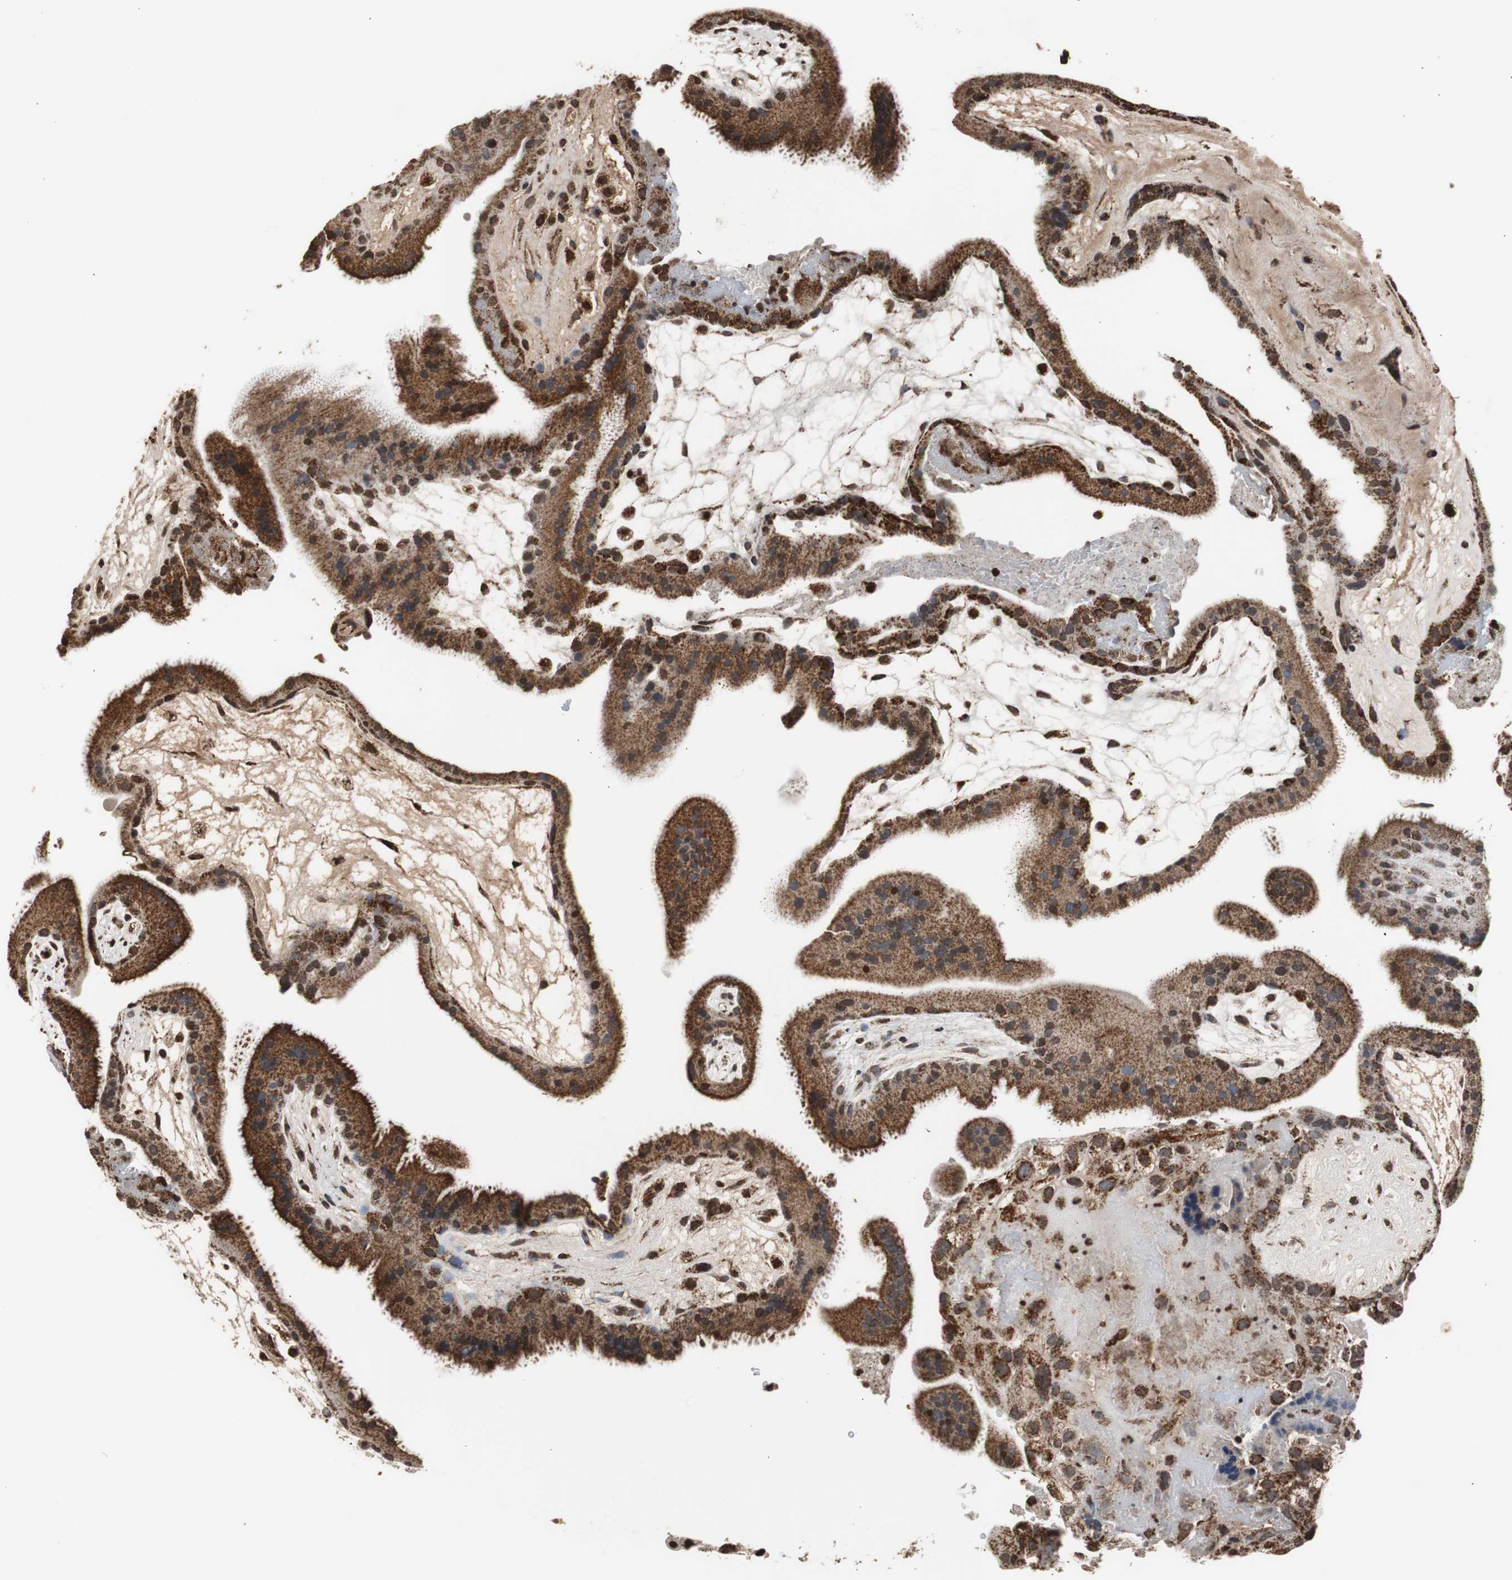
{"staining": {"intensity": "strong", "quantity": ">75%", "location": "cytoplasmic/membranous"}, "tissue": "placenta", "cell_type": "Decidual cells", "image_type": "normal", "snomed": [{"axis": "morphology", "description": "Normal tissue, NOS"}, {"axis": "topography", "description": "Placenta"}], "caption": "A brown stain labels strong cytoplasmic/membranous positivity of a protein in decidual cells of benign human placenta. (brown staining indicates protein expression, while blue staining denotes nuclei).", "gene": "HSPA9", "patient": {"sex": "female", "age": 19}}